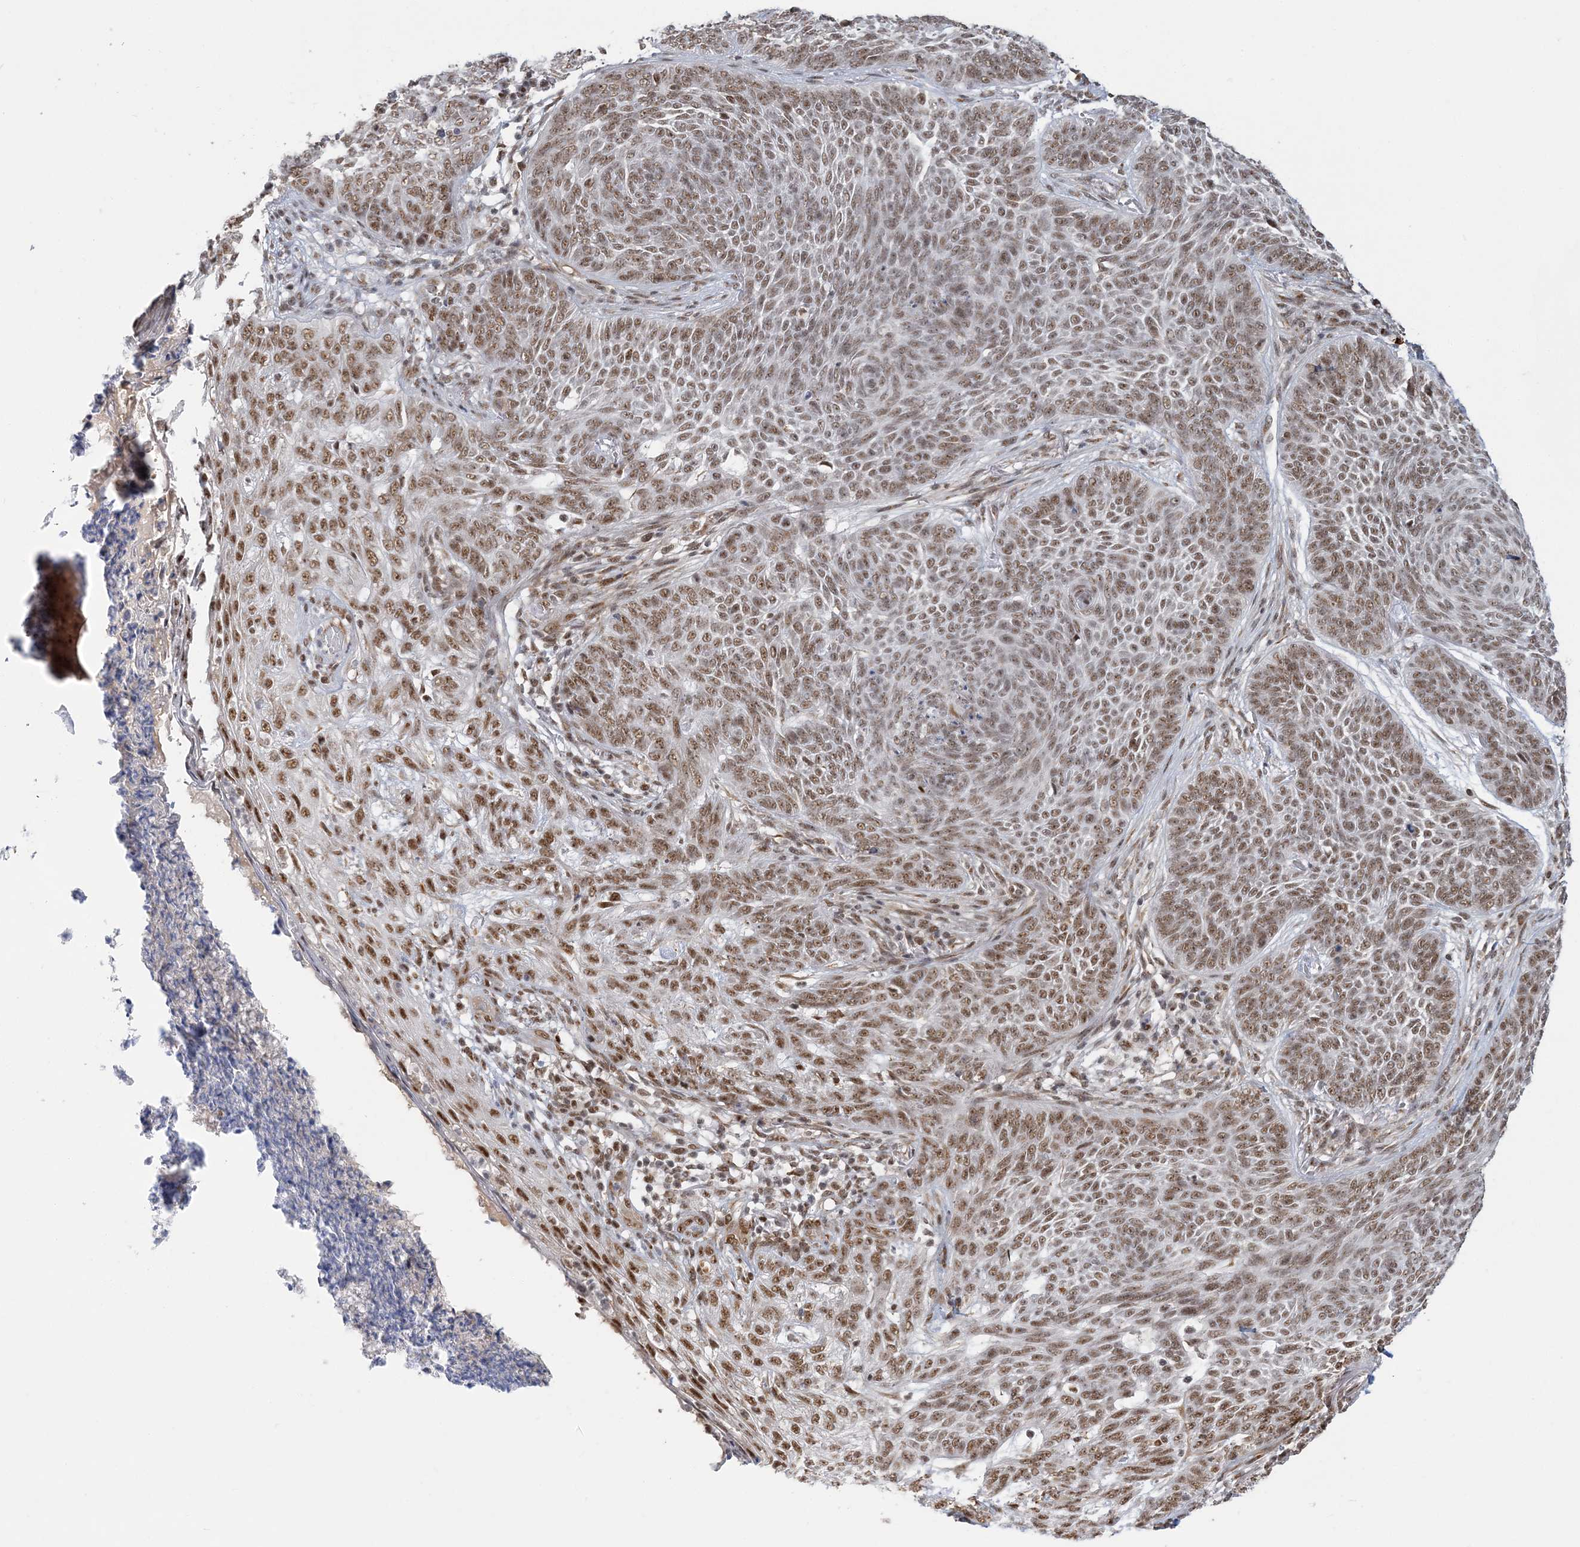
{"staining": {"intensity": "moderate", "quantity": ">75%", "location": "nuclear"}, "tissue": "skin cancer", "cell_type": "Tumor cells", "image_type": "cancer", "snomed": [{"axis": "morphology", "description": "Basal cell carcinoma"}, {"axis": "topography", "description": "Skin"}], "caption": "The immunohistochemical stain labels moderate nuclear staining in tumor cells of skin cancer tissue. (DAB (3,3'-diaminobenzidine) = brown stain, brightfield microscopy at high magnification).", "gene": "PLRG1", "patient": {"sex": "male", "age": 85}}